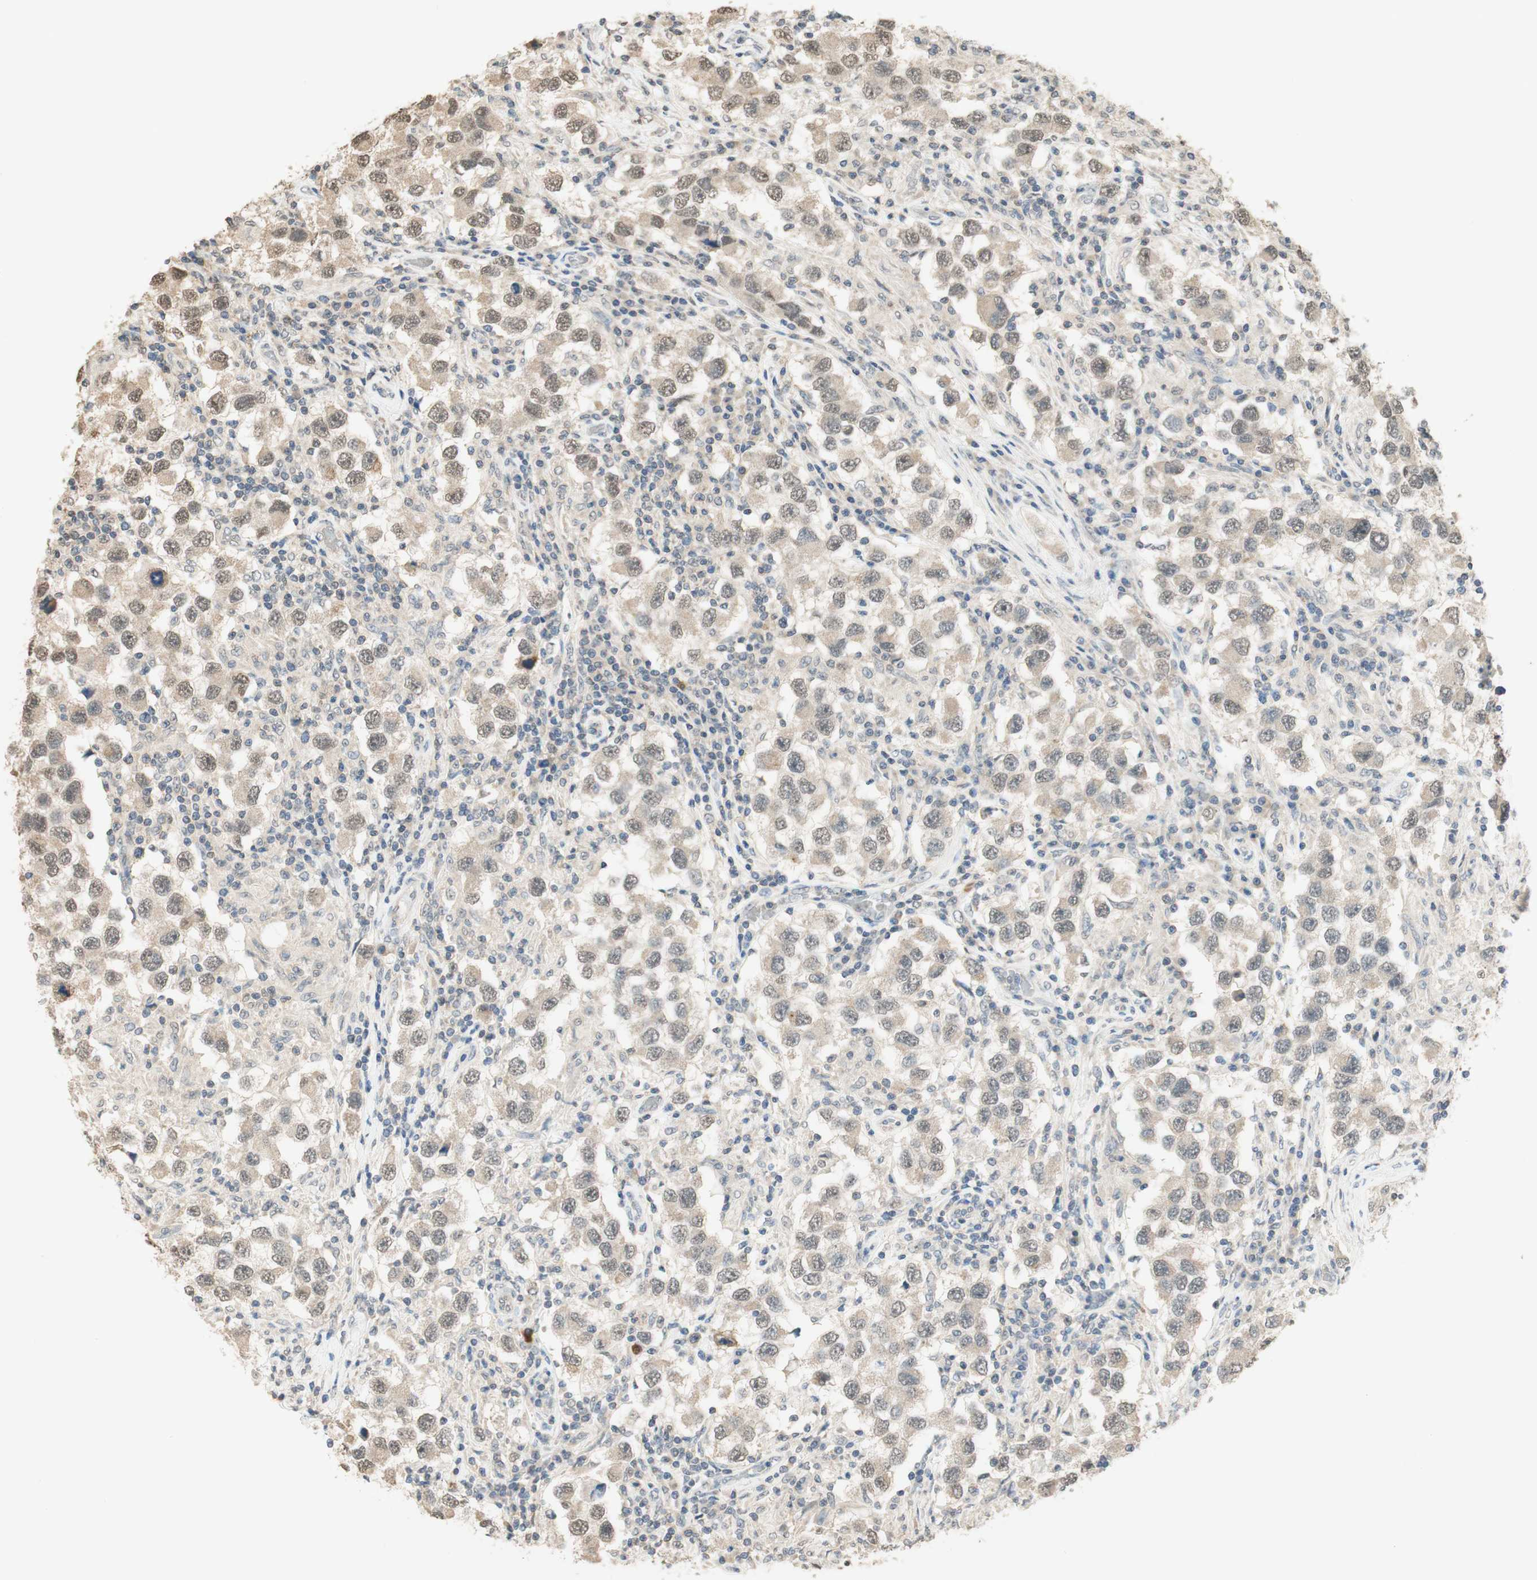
{"staining": {"intensity": "weak", "quantity": "25%-75%", "location": "cytoplasmic/membranous,nuclear"}, "tissue": "testis cancer", "cell_type": "Tumor cells", "image_type": "cancer", "snomed": [{"axis": "morphology", "description": "Carcinoma, Embryonal, NOS"}, {"axis": "topography", "description": "Testis"}], "caption": "A high-resolution histopathology image shows immunohistochemistry staining of testis cancer (embryonal carcinoma), which demonstrates weak cytoplasmic/membranous and nuclear positivity in about 25%-75% of tumor cells. The staining was performed using DAB (3,3'-diaminobenzidine) to visualize the protein expression in brown, while the nuclei were stained in blue with hematoxylin (Magnification: 20x).", "gene": "SPINT2", "patient": {"sex": "male", "age": 21}}